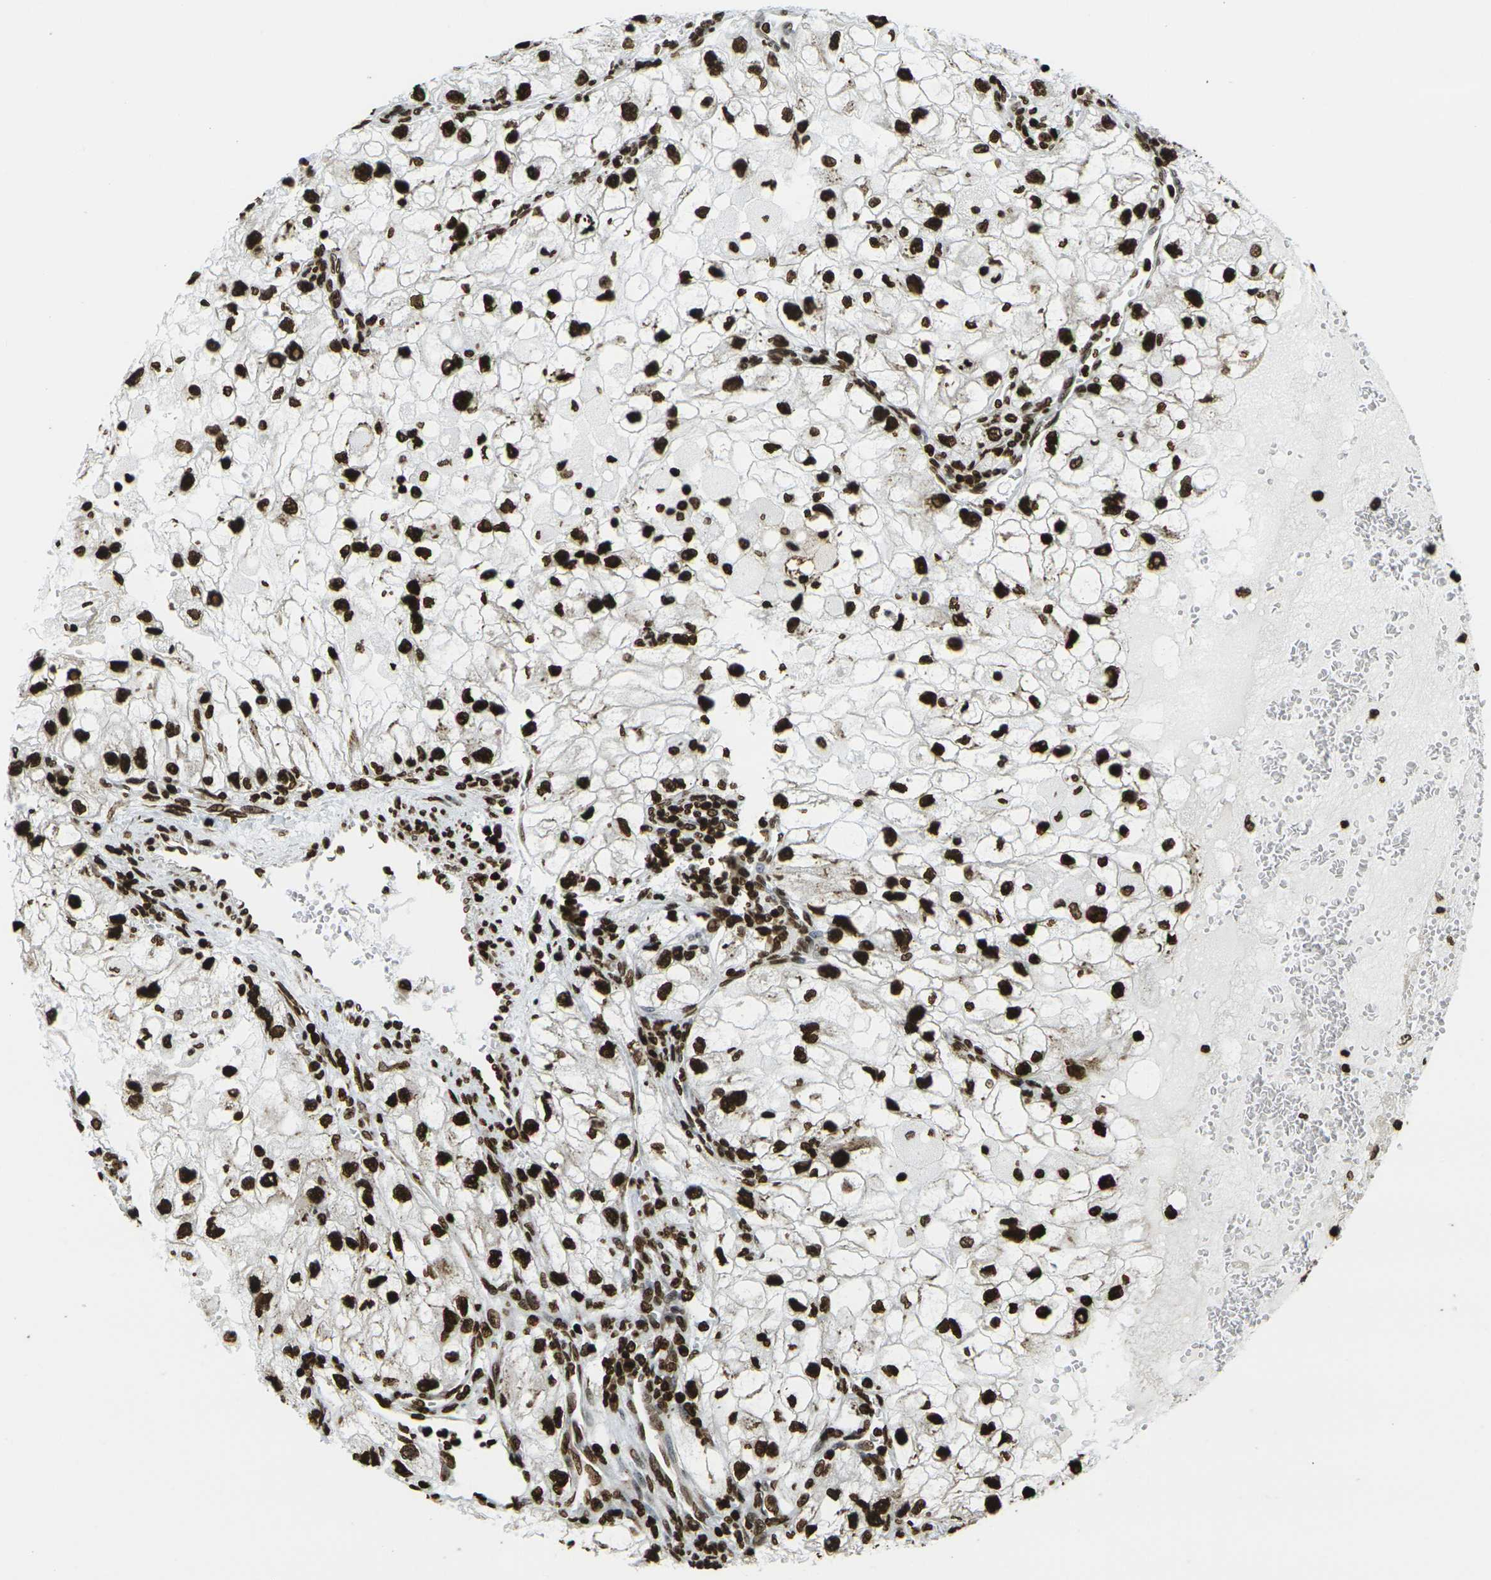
{"staining": {"intensity": "strong", "quantity": ">75%", "location": "nuclear"}, "tissue": "renal cancer", "cell_type": "Tumor cells", "image_type": "cancer", "snomed": [{"axis": "morphology", "description": "Adenocarcinoma, NOS"}, {"axis": "topography", "description": "Kidney"}], "caption": "Protein expression analysis of renal adenocarcinoma exhibits strong nuclear expression in approximately >75% of tumor cells.", "gene": "H1-2", "patient": {"sex": "female", "age": 70}}